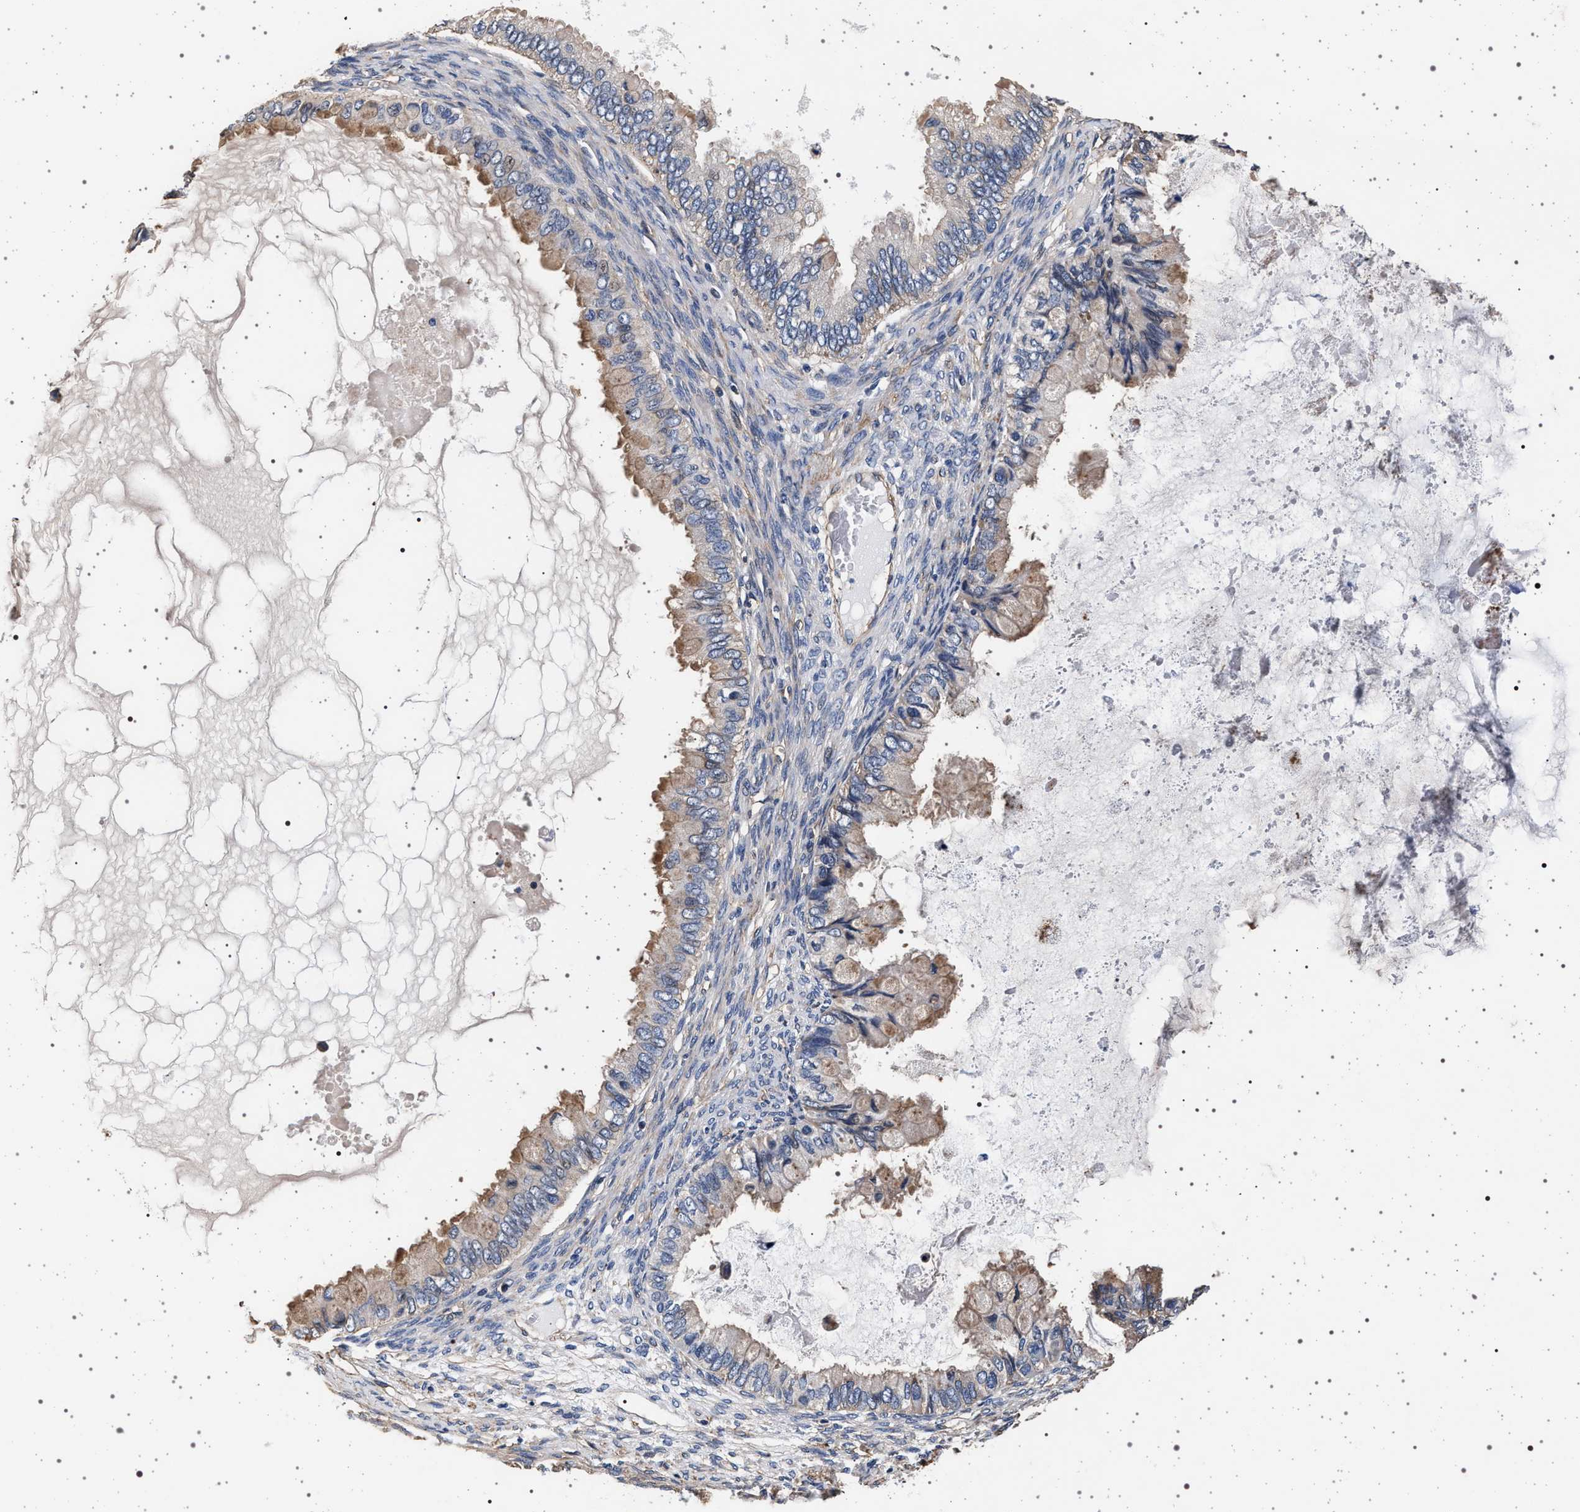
{"staining": {"intensity": "weak", "quantity": "<25%", "location": "cytoplasmic/membranous"}, "tissue": "ovarian cancer", "cell_type": "Tumor cells", "image_type": "cancer", "snomed": [{"axis": "morphology", "description": "Cystadenocarcinoma, mucinous, NOS"}, {"axis": "topography", "description": "Ovary"}], "caption": "A high-resolution photomicrograph shows immunohistochemistry (IHC) staining of ovarian mucinous cystadenocarcinoma, which demonstrates no significant expression in tumor cells.", "gene": "KCNK6", "patient": {"sex": "female", "age": 80}}